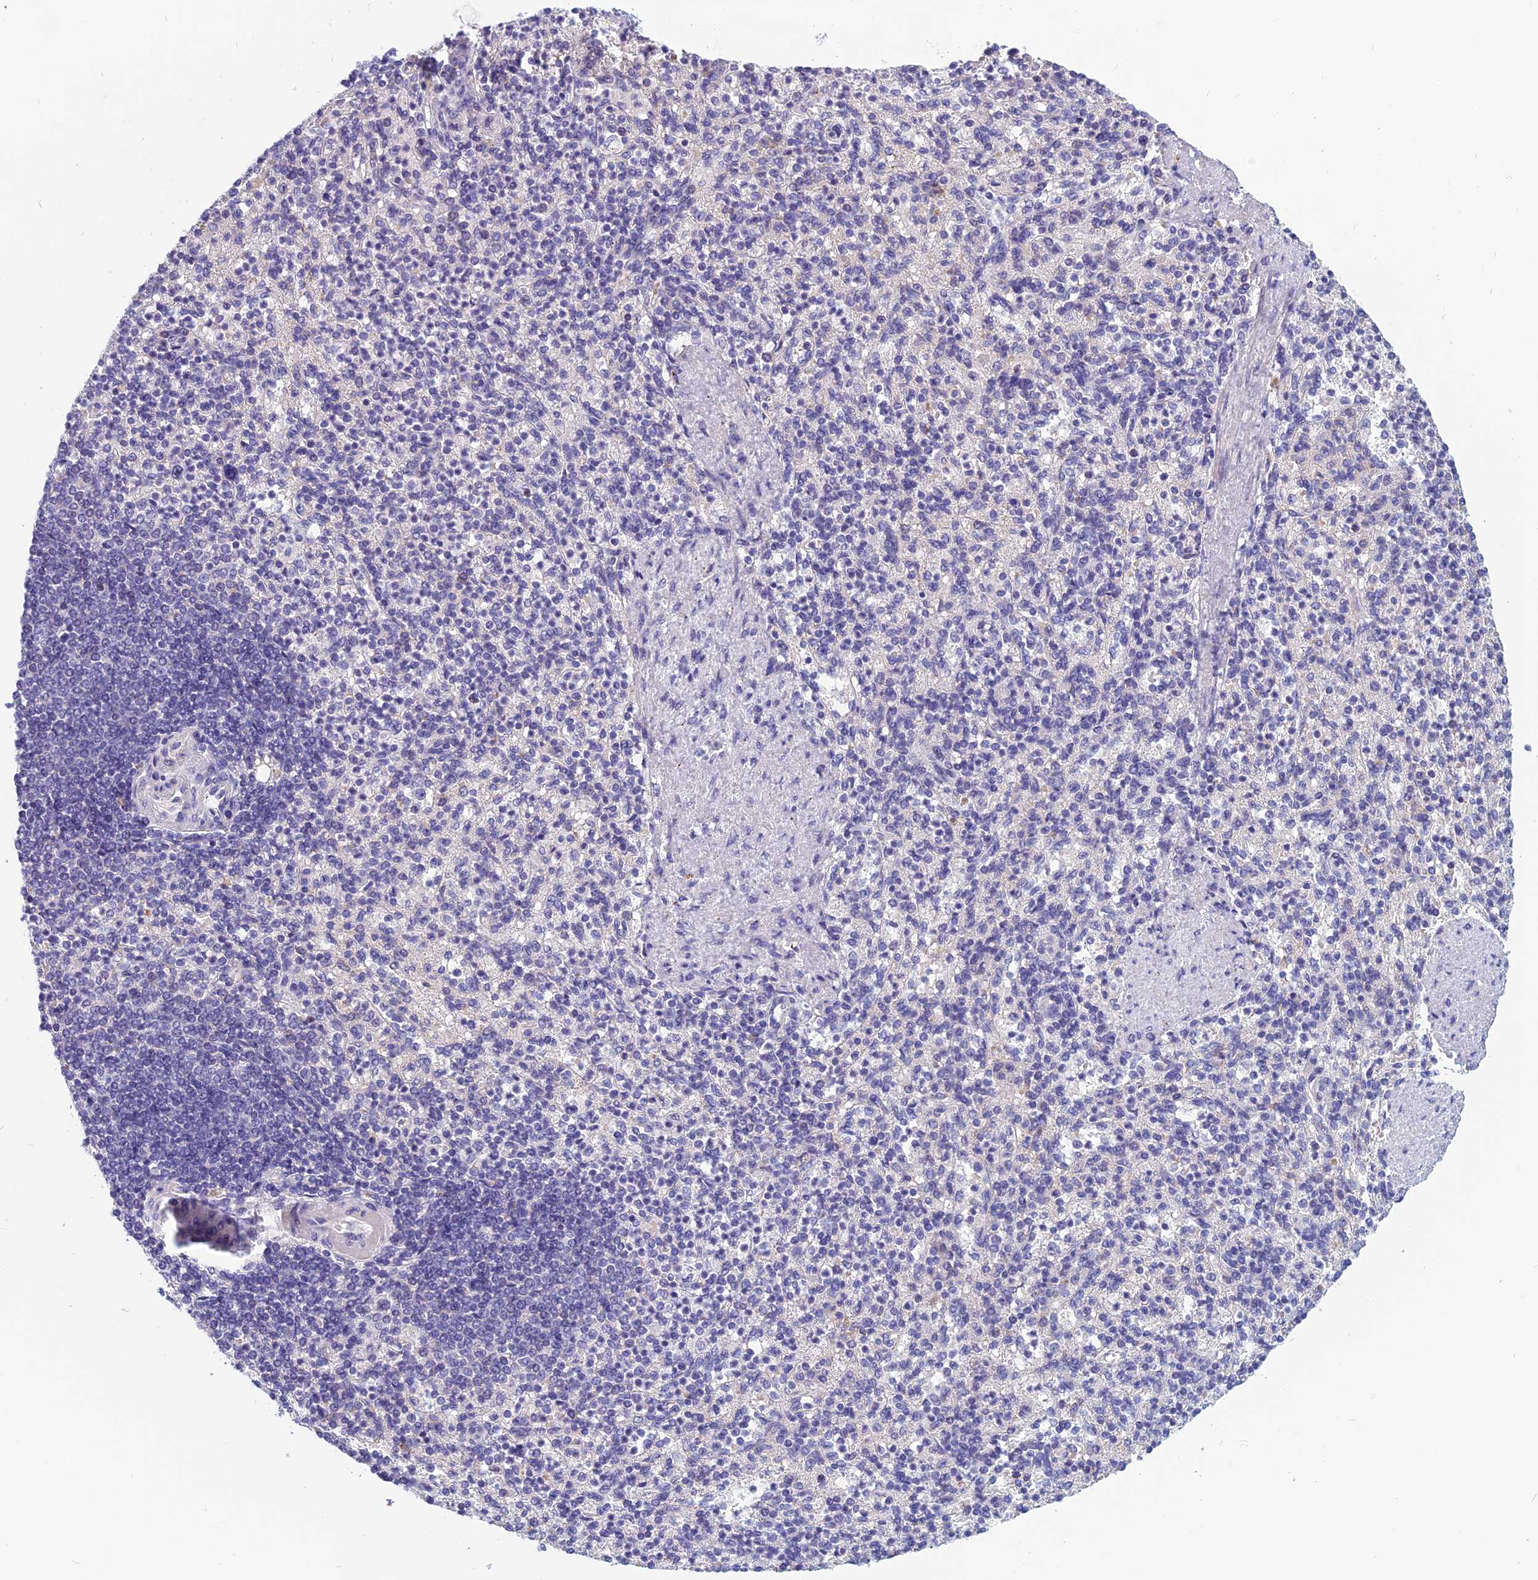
{"staining": {"intensity": "negative", "quantity": "none", "location": "none"}, "tissue": "spleen", "cell_type": "Cells in red pulp", "image_type": "normal", "snomed": [{"axis": "morphology", "description": "Normal tissue, NOS"}, {"axis": "topography", "description": "Spleen"}], "caption": "A high-resolution micrograph shows immunohistochemistry (IHC) staining of benign spleen, which shows no significant expression in cells in red pulp.", "gene": "RBM41", "patient": {"sex": "female", "age": 74}}